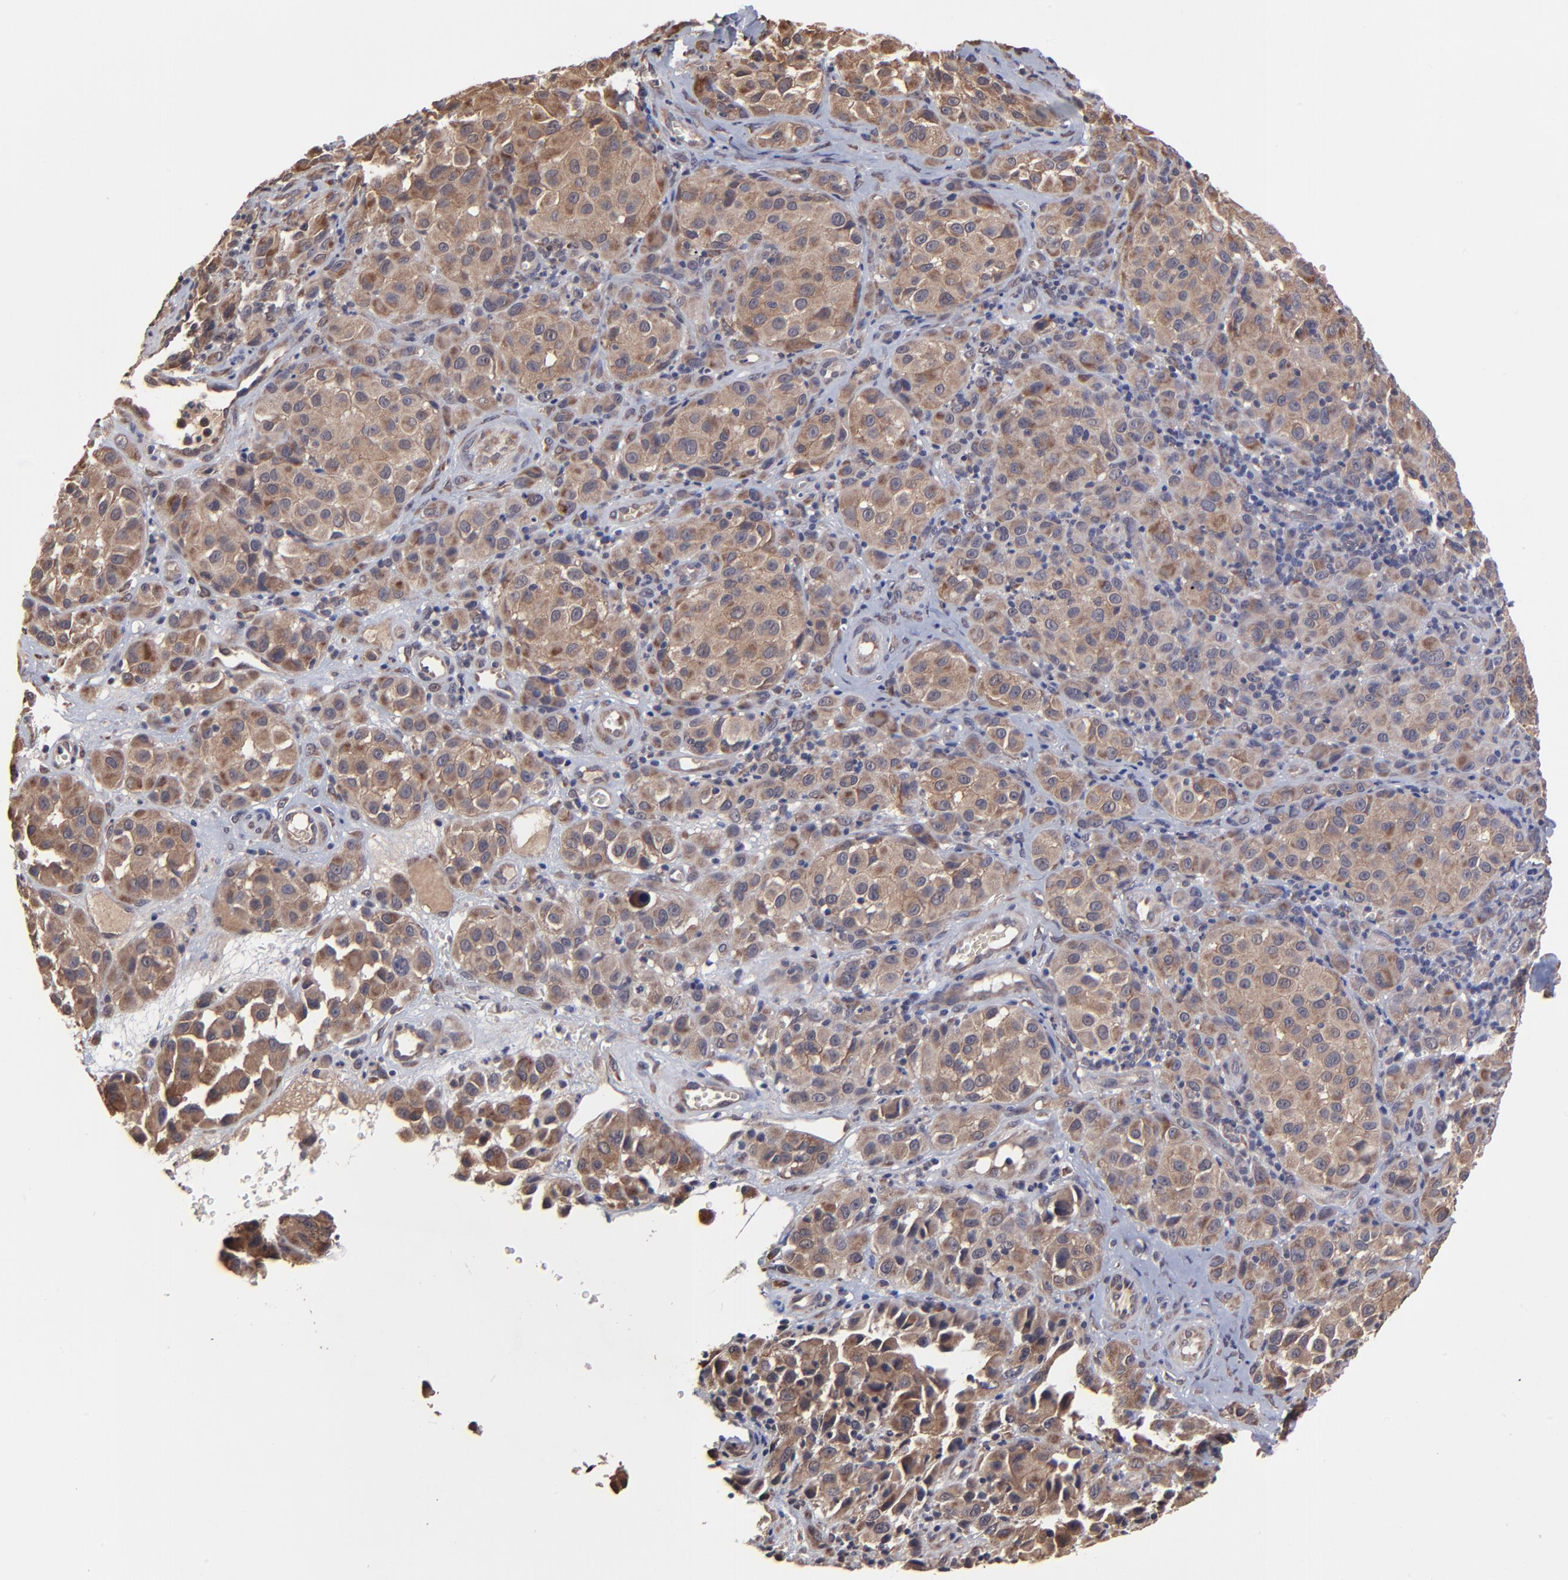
{"staining": {"intensity": "moderate", "quantity": ">75%", "location": "cytoplasmic/membranous"}, "tissue": "melanoma", "cell_type": "Tumor cells", "image_type": "cancer", "snomed": [{"axis": "morphology", "description": "Malignant melanoma, NOS"}, {"axis": "topography", "description": "Skin"}], "caption": "Malignant melanoma tissue demonstrates moderate cytoplasmic/membranous staining in approximately >75% of tumor cells", "gene": "CHL1", "patient": {"sex": "female", "age": 21}}